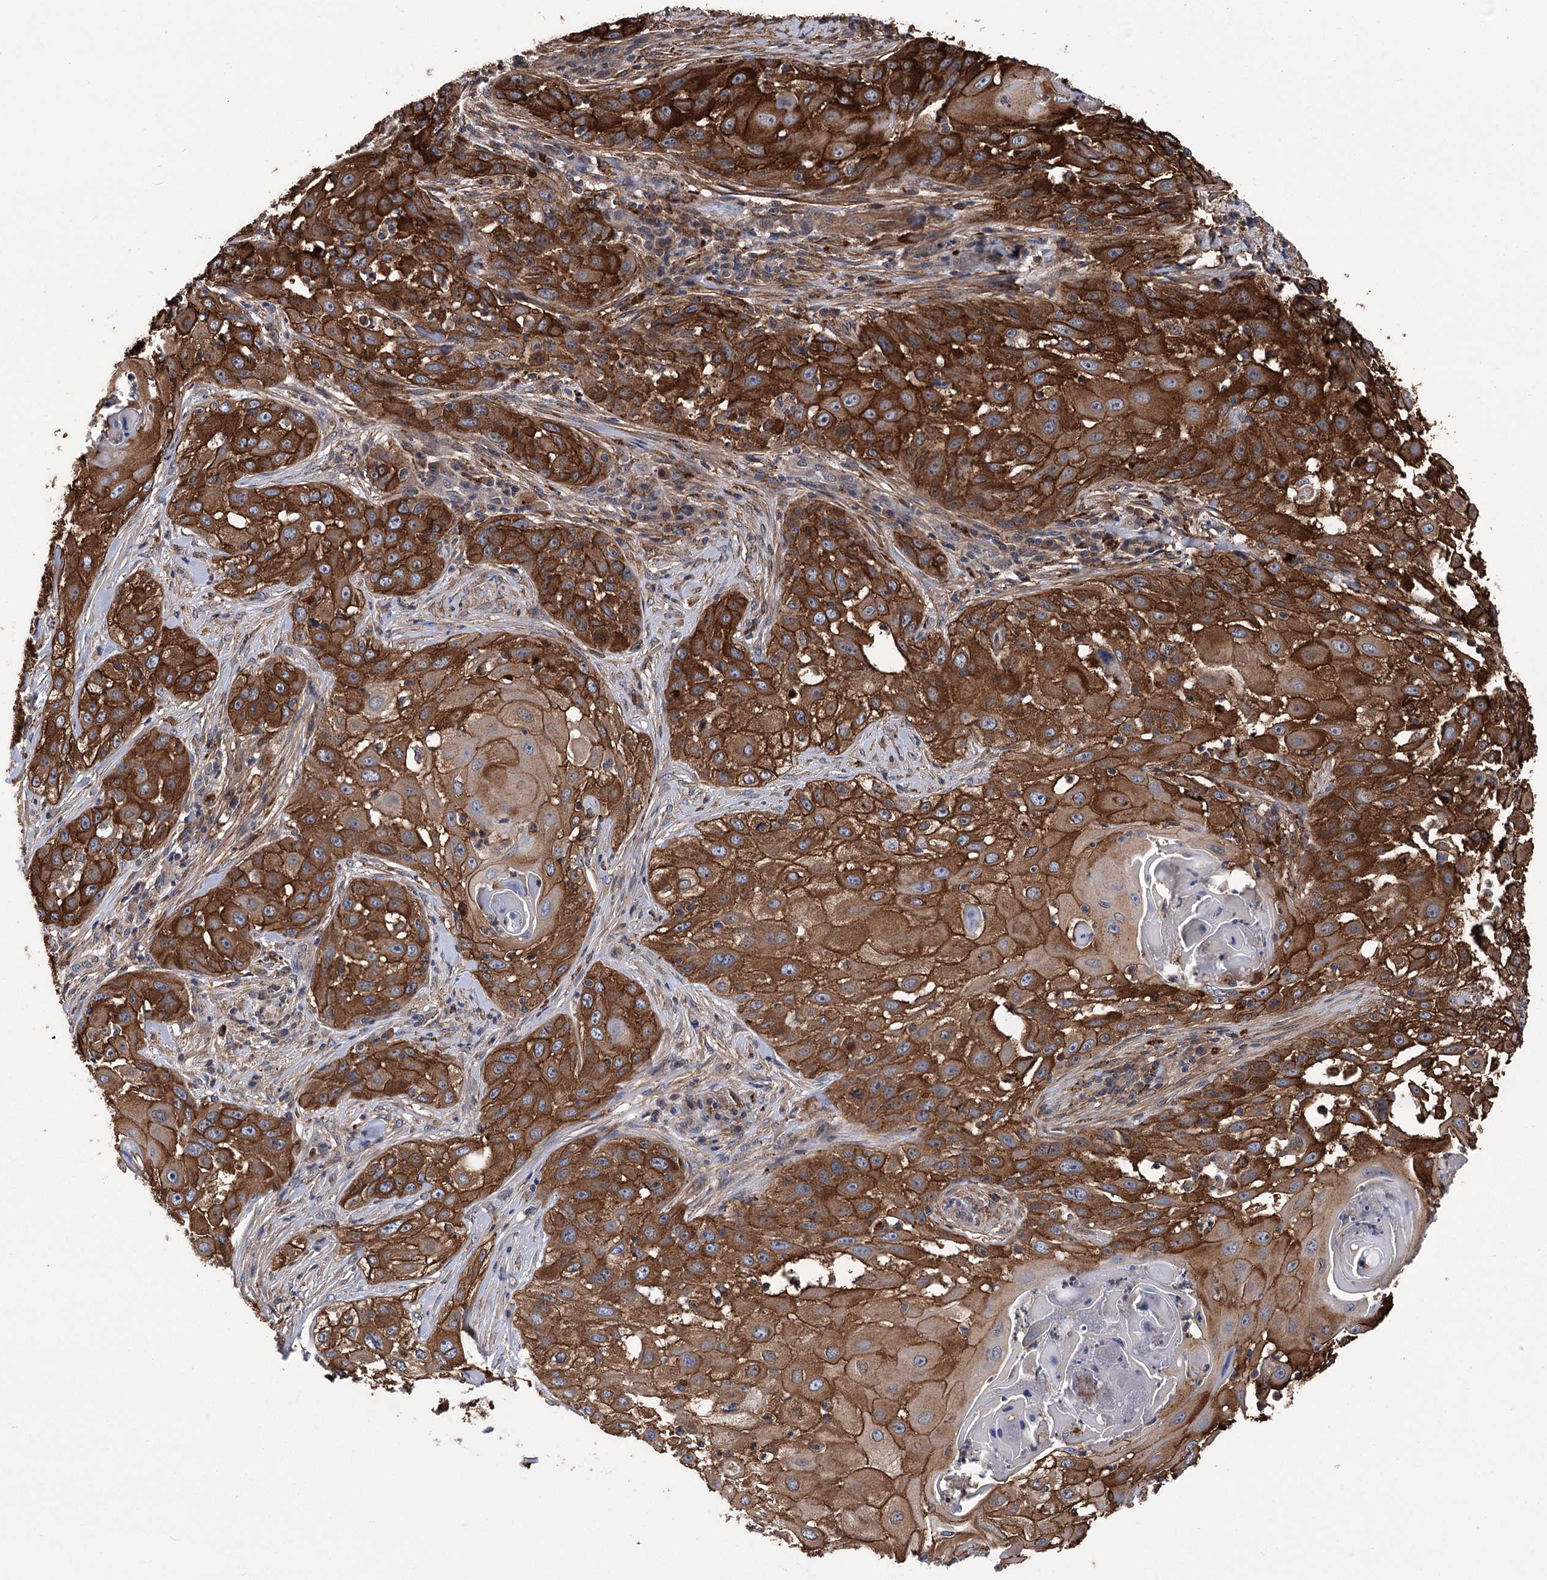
{"staining": {"intensity": "strong", "quantity": "25%-75%", "location": "cytoplasmic/membranous"}, "tissue": "skin cancer", "cell_type": "Tumor cells", "image_type": "cancer", "snomed": [{"axis": "morphology", "description": "Squamous cell carcinoma, NOS"}, {"axis": "topography", "description": "Skin"}], "caption": "Skin cancer (squamous cell carcinoma) stained with DAB (3,3'-diaminobenzidine) IHC displays high levels of strong cytoplasmic/membranous staining in approximately 25%-75% of tumor cells.", "gene": "DPP3", "patient": {"sex": "female", "age": 44}}